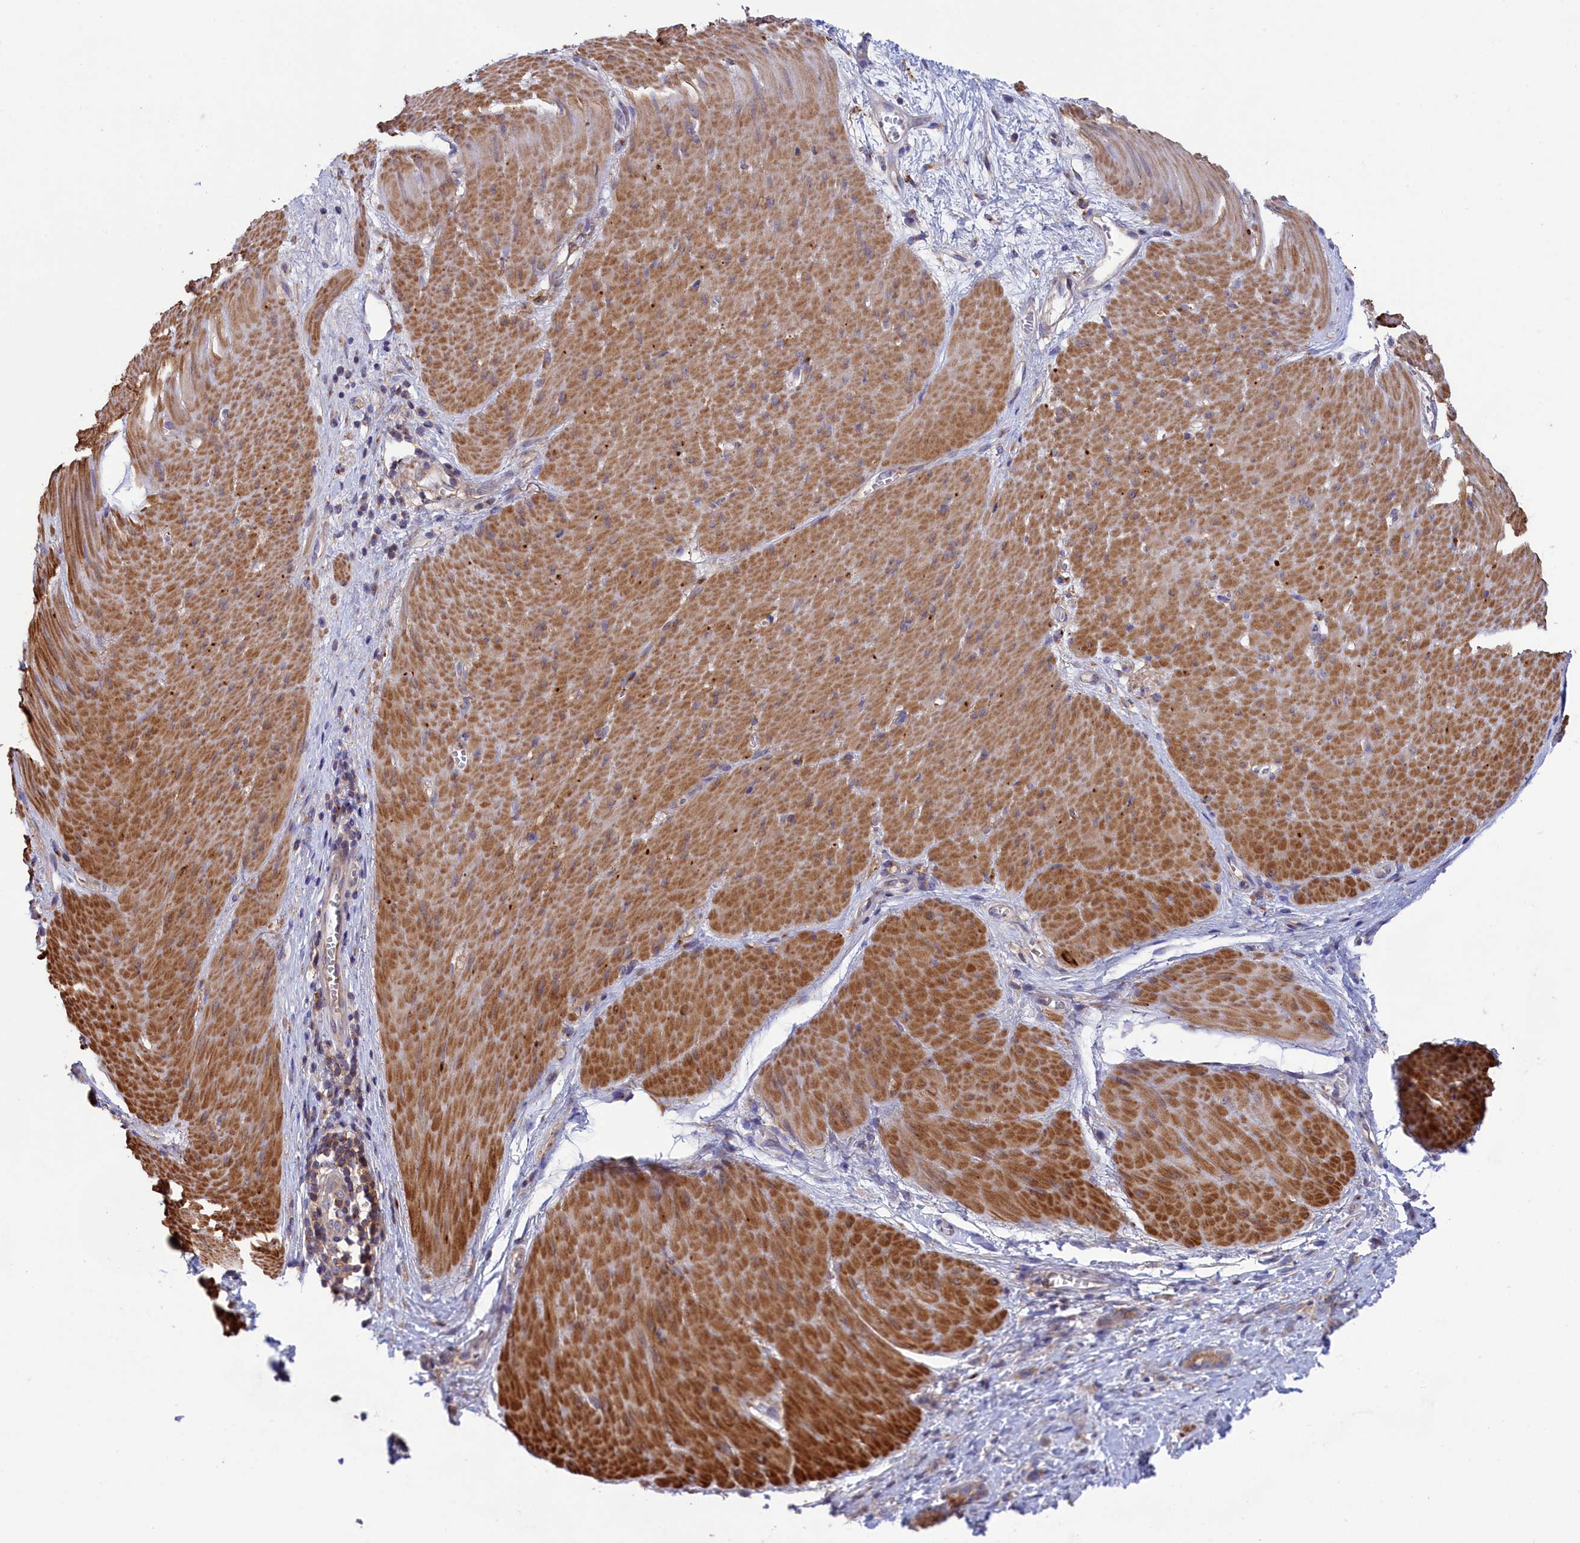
{"staining": {"intensity": "negative", "quantity": "none", "location": "none"}, "tissue": "stomach cancer", "cell_type": "Tumor cells", "image_type": "cancer", "snomed": [{"axis": "morphology", "description": "Adenocarcinoma, NOS"}, {"axis": "topography", "description": "Stomach"}], "caption": "Stomach cancer (adenocarcinoma) was stained to show a protein in brown. There is no significant positivity in tumor cells.", "gene": "SCAMP4", "patient": {"sex": "female", "age": 76}}